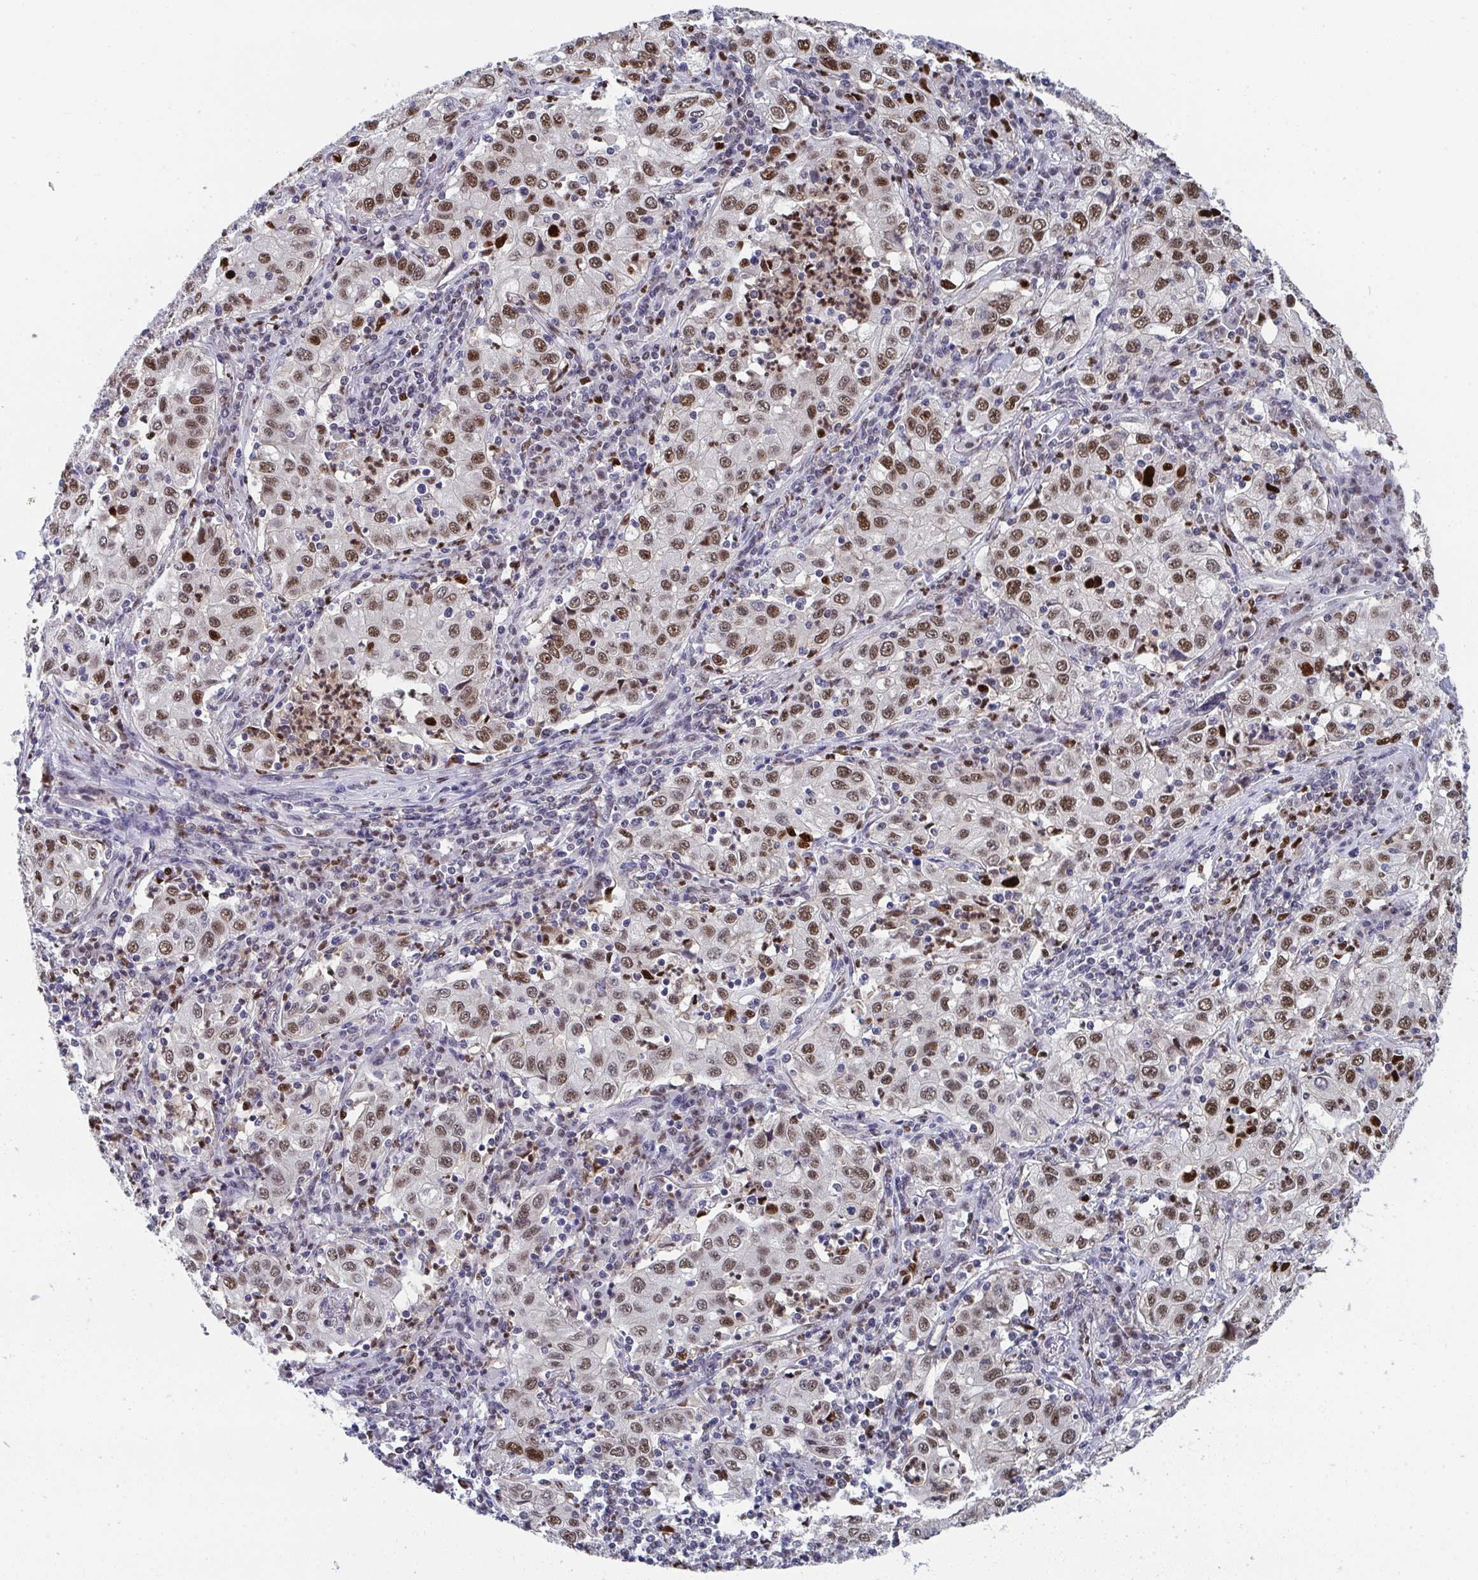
{"staining": {"intensity": "moderate", "quantity": ">75%", "location": "nuclear"}, "tissue": "lung cancer", "cell_type": "Tumor cells", "image_type": "cancer", "snomed": [{"axis": "morphology", "description": "Squamous cell carcinoma, NOS"}, {"axis": "topography", "description": "Lung"}], "caption": "The image displays immunohistochemical staining of lung cancer. There is moderate nuclear expression is present in about >75% of tumor cells.", "gene": "JDP2", "patient": {"sex": "male", "age": 71}}